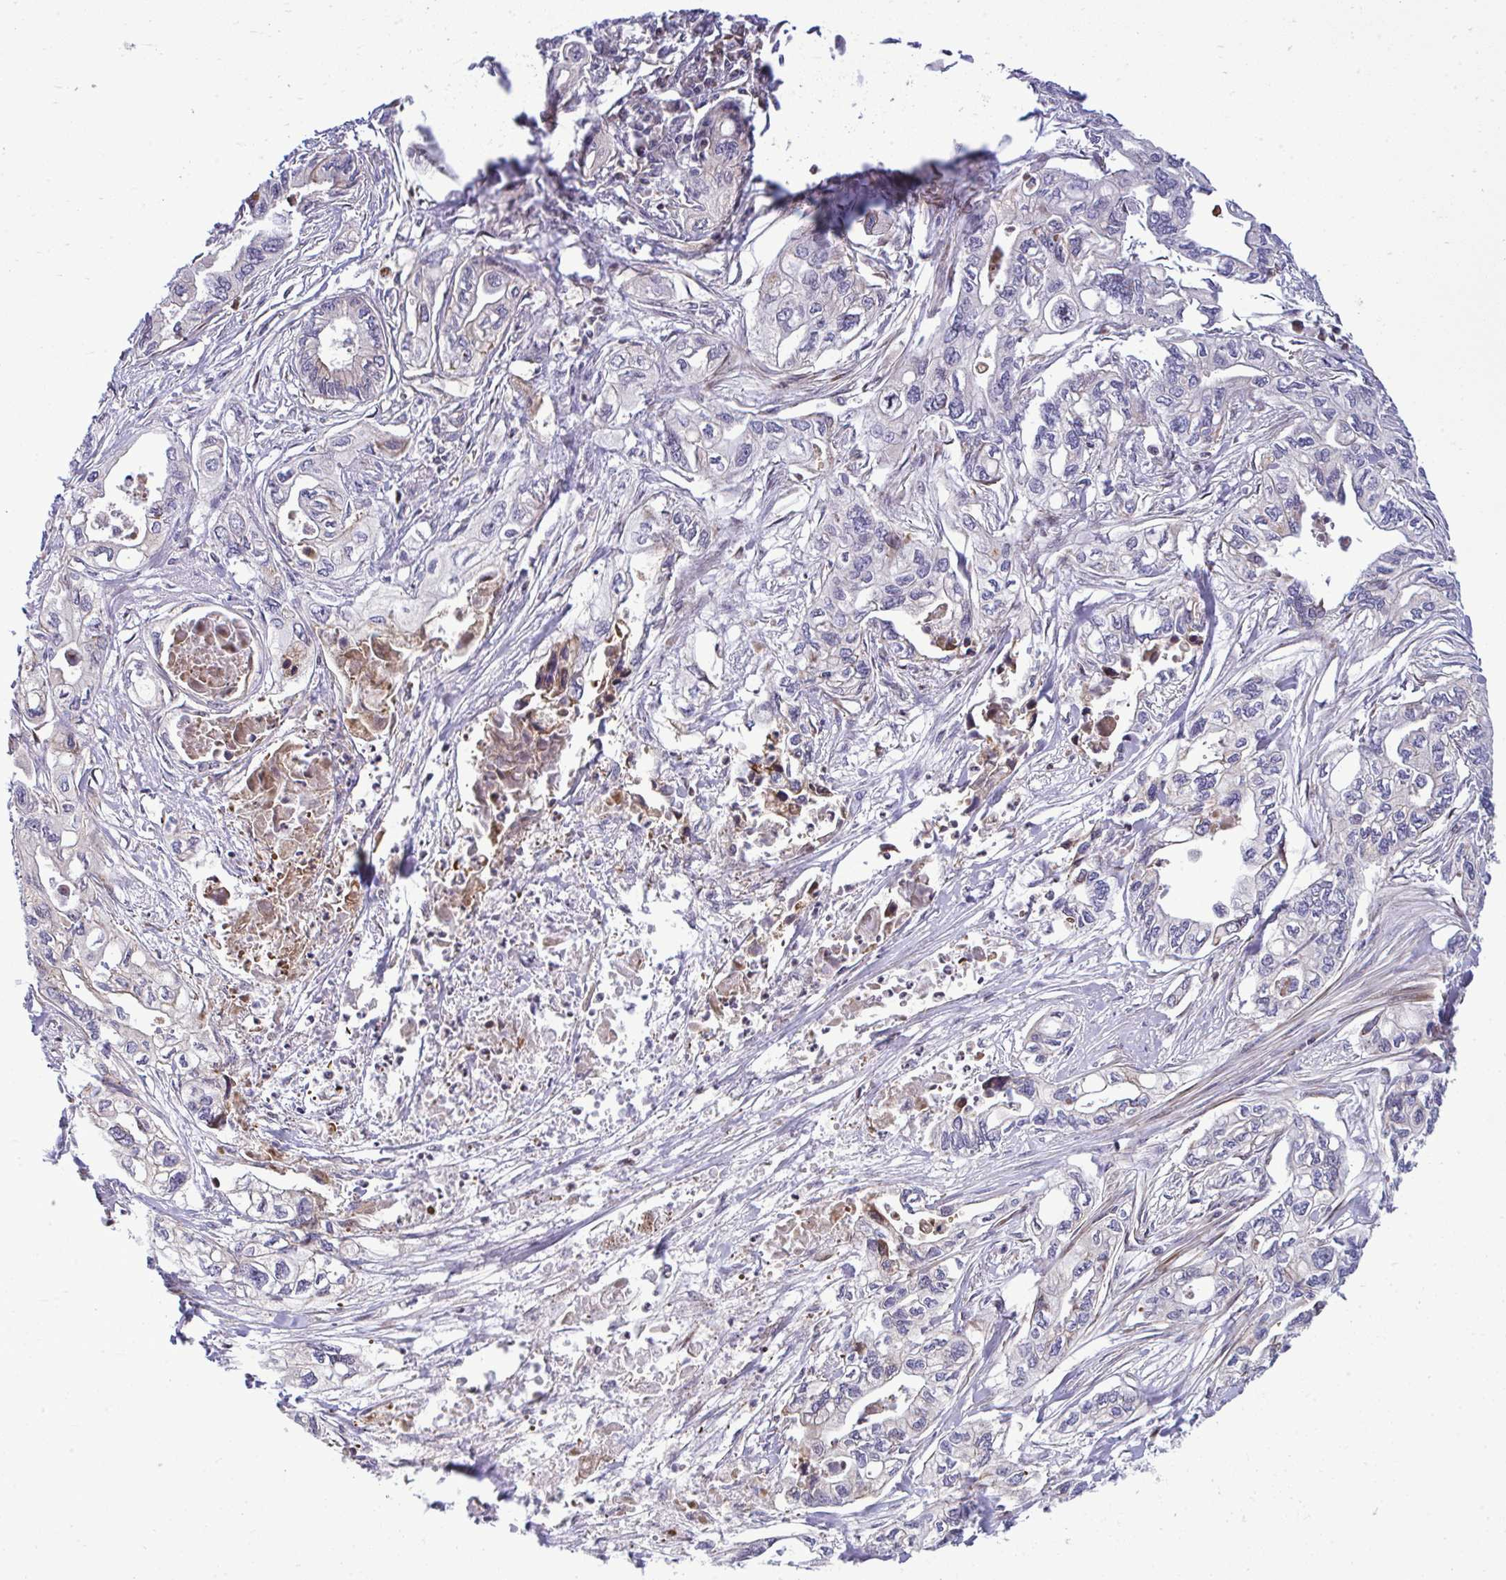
{"staining": {"intensity": "negative", "quantity": "none", "location": "none"}, "tissue": "pancreatic cancer", "cell_type": "Tumor cells", "image_type": "cancer", "snomed": [{"axis": "morphology", "description": "Adenocarcinoma, NOS"}, {"axis": "topography", "description": "Pancreas"}], "caption": "DAB immunohistochemical staining of human pancreatic cancer (adenocarcinoma) reveals no significant positivity in tumor cells. The staining was performed using DAB (3,3'-diaminobenzidine) to visualize the protein expression in brown, while the nuclei were stained in blue with hematoxylin (Magnification: 20x).", "gene": "ZSCAN9", "patient": {"sex": "male", "age": 68}}